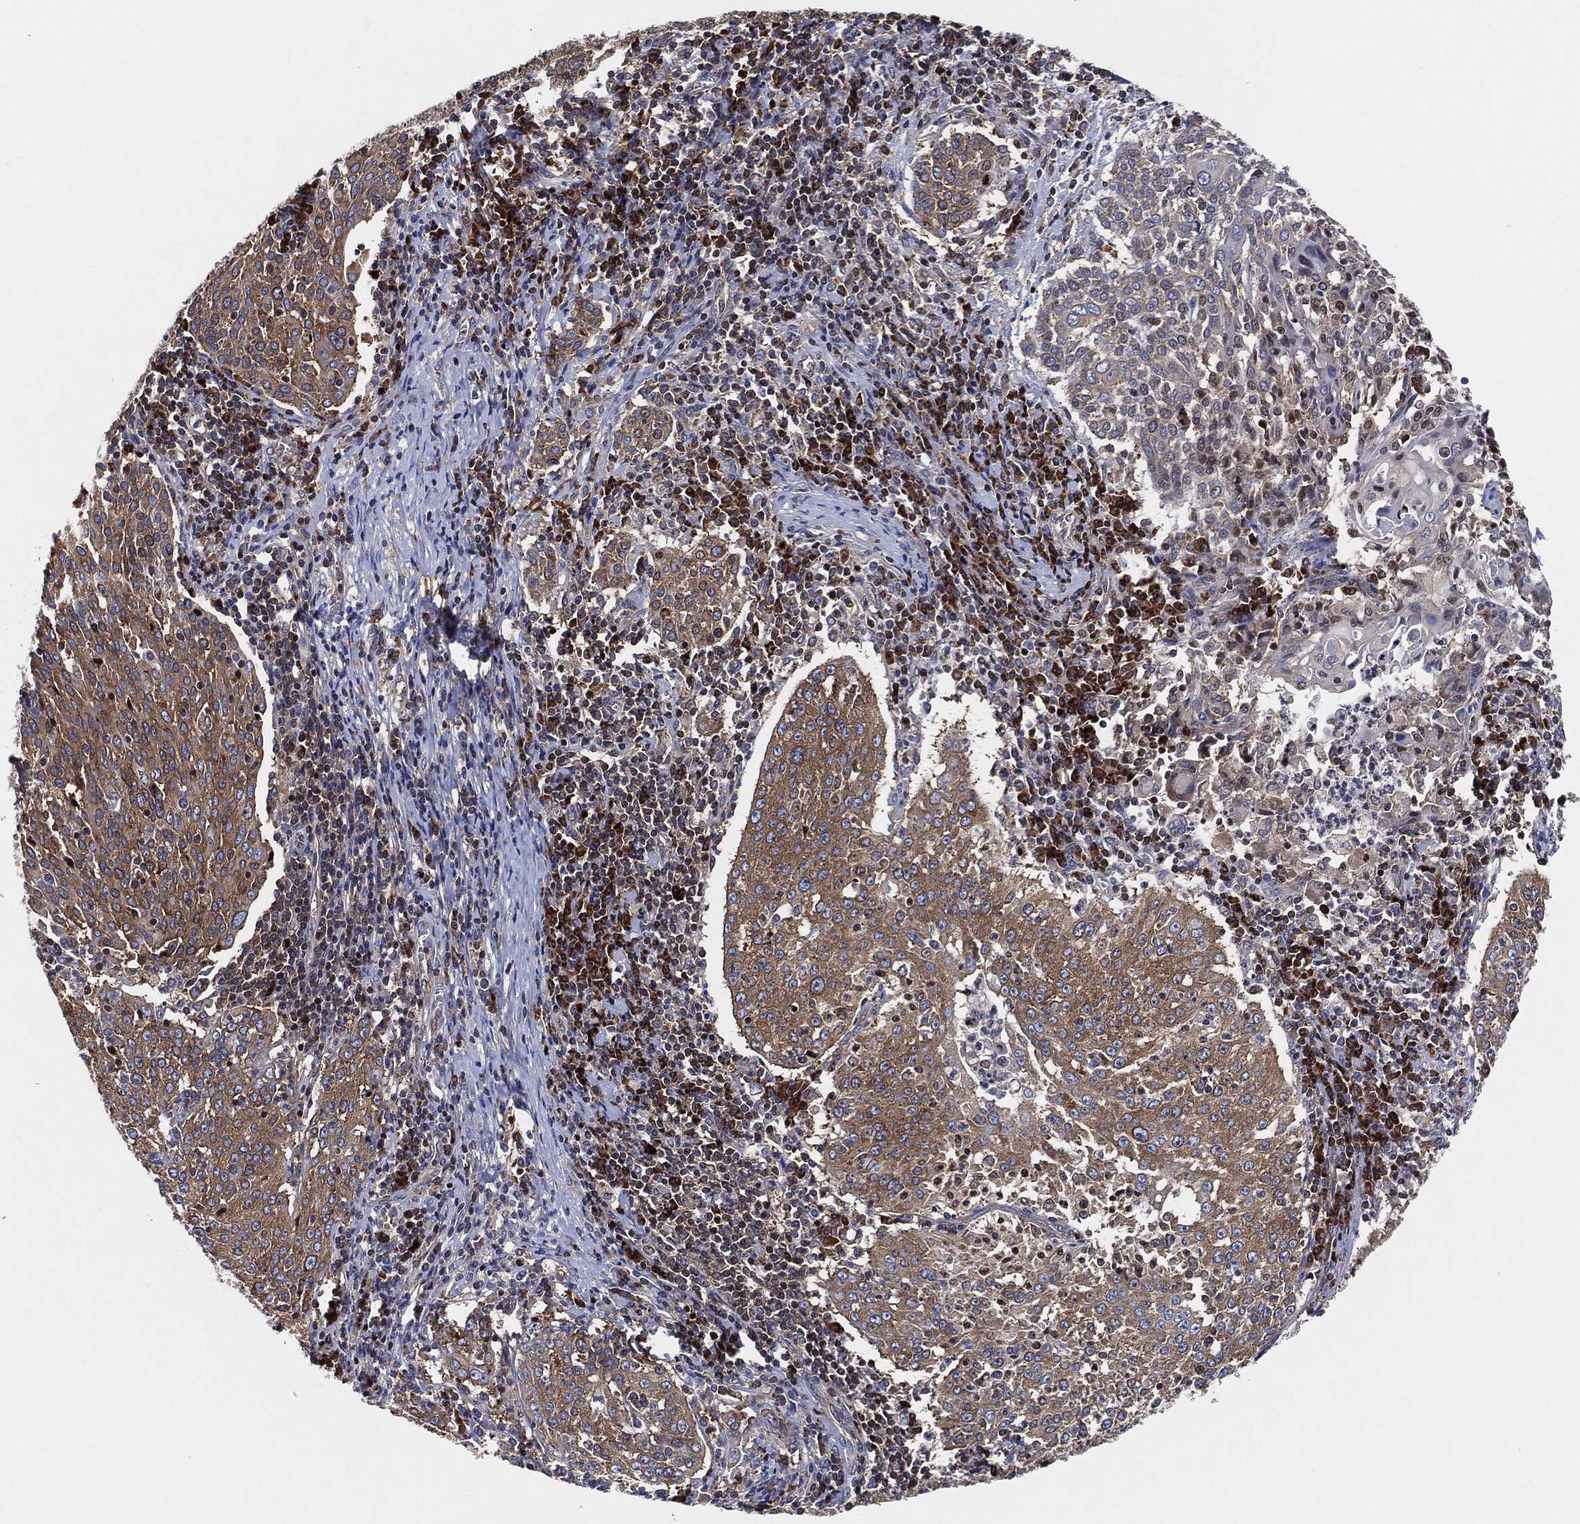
{"staining": {"intensity": "weak", "quantity": ">75%", "location": "cytoplasmic/membranous"}, "tissue": "cervical cancer", "cell_type": "Tumor cells", "image_type": "cancer", "snomed": [{"axis": "morphology", "description": "Squamous cell carcinoma, NOS"}, {"axis": "topography", "description": "Cervix"}], "caption": "A micrograph of human squamous cell carcinoma (cervical) stained for a protein exhibits weak cytoplasmic/membranous brown staining in tumor cells.", "gene": "EIF2S2", "patient": {"sex": "female", "age": 41}}